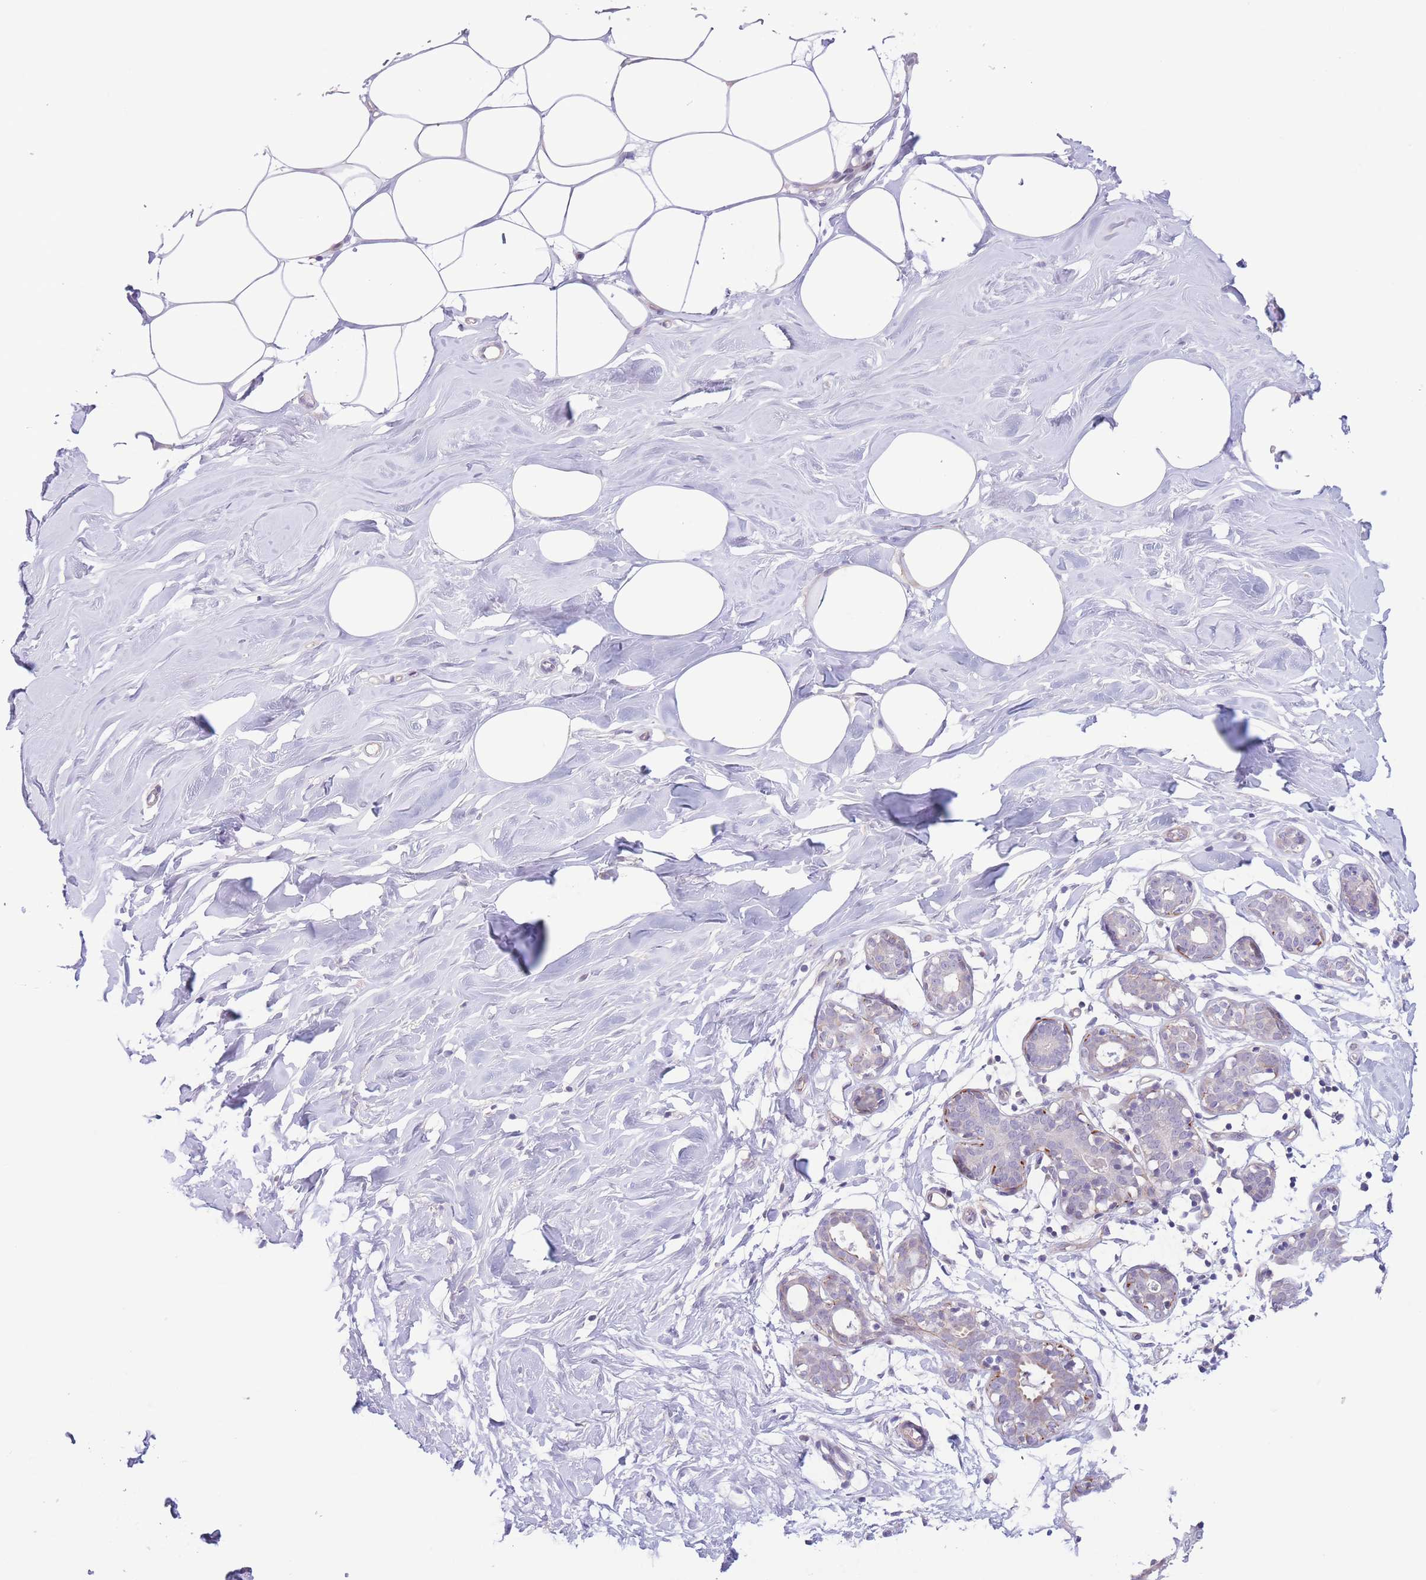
{"staining": {"intensity": "negative", "quantity": "none", "location": "none"}, "tissue": "breast", "cell_type": "Adipocytes", "image_type": "normal", "snomed": [{"axis": "morphology", "description": "Normal tissue, NOS"}, {"axis": "topography", "description": "Breast"}], "caption": "A micrograph of human breast is negative for staining in adipocytes. Brightfield microscopy of immunohistochemistry (IHC) stained with DAB (3,3'-diaminobenzidine) (brown) and hematoxylin (blue), captured at high magnification.", "gene": "C9orf152", "patient": {"sex": "female", "age": 27}}